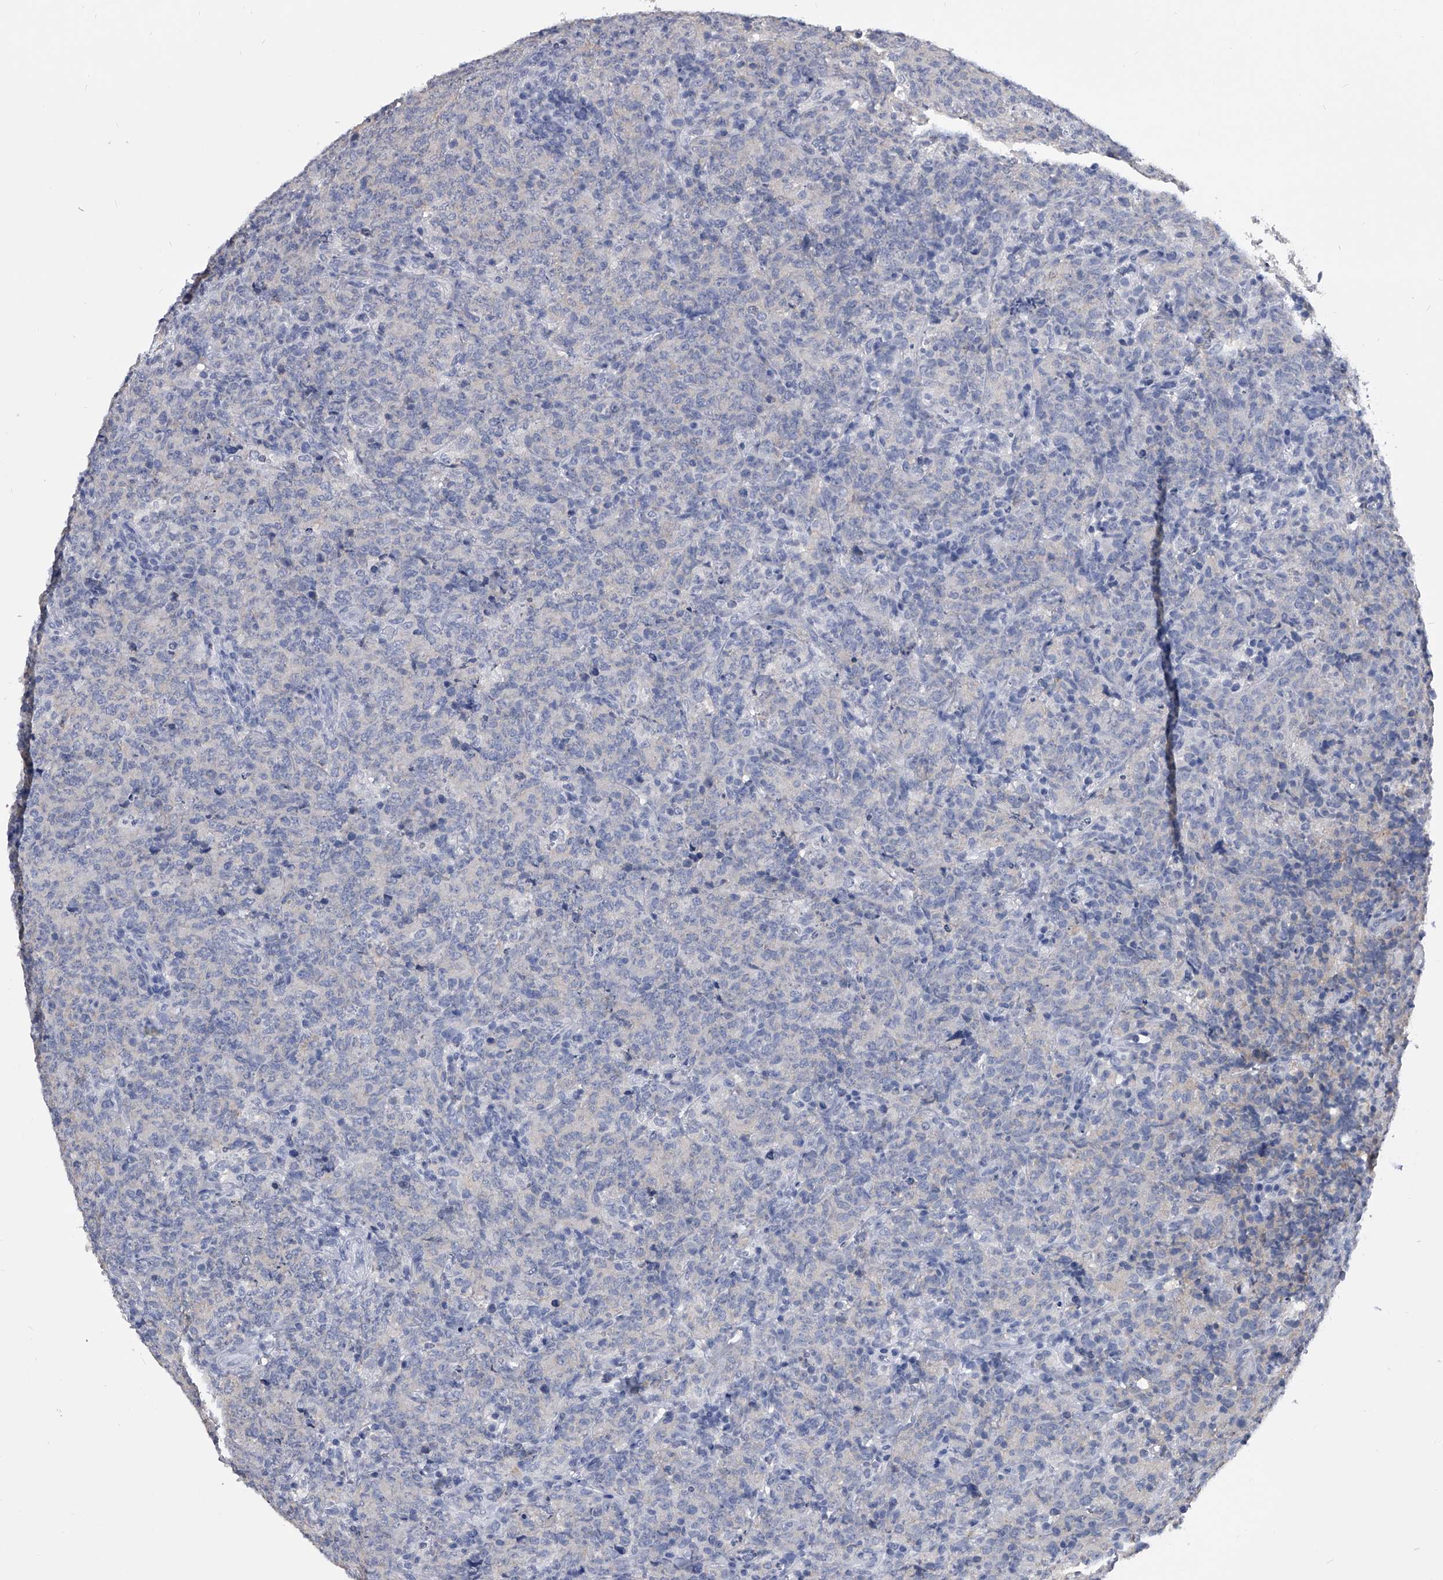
{"staining": {"intensity": "negative", "quantity": "none", "location": "none"}, "tissue": "lymphoma", "cell_type": "Tumor cells", "image_type": "cancer", "snomed": [{"axis": "morphology", "description": "Malignant lymphoma, non-Hodgkin's type, High grade"}, {"axis": "topography", "description": "Tonsil"}], "caption": "High magnification brightfield microscopy of malignant lymphoma, non-Hodgkin's type (high-grade) stained with DAB (brown) and counterstained with hematoxylin (blue): tumor cells show no significant staining.", "gene": "BCAS1", "patient": {"sex": "female", "age": 36}}